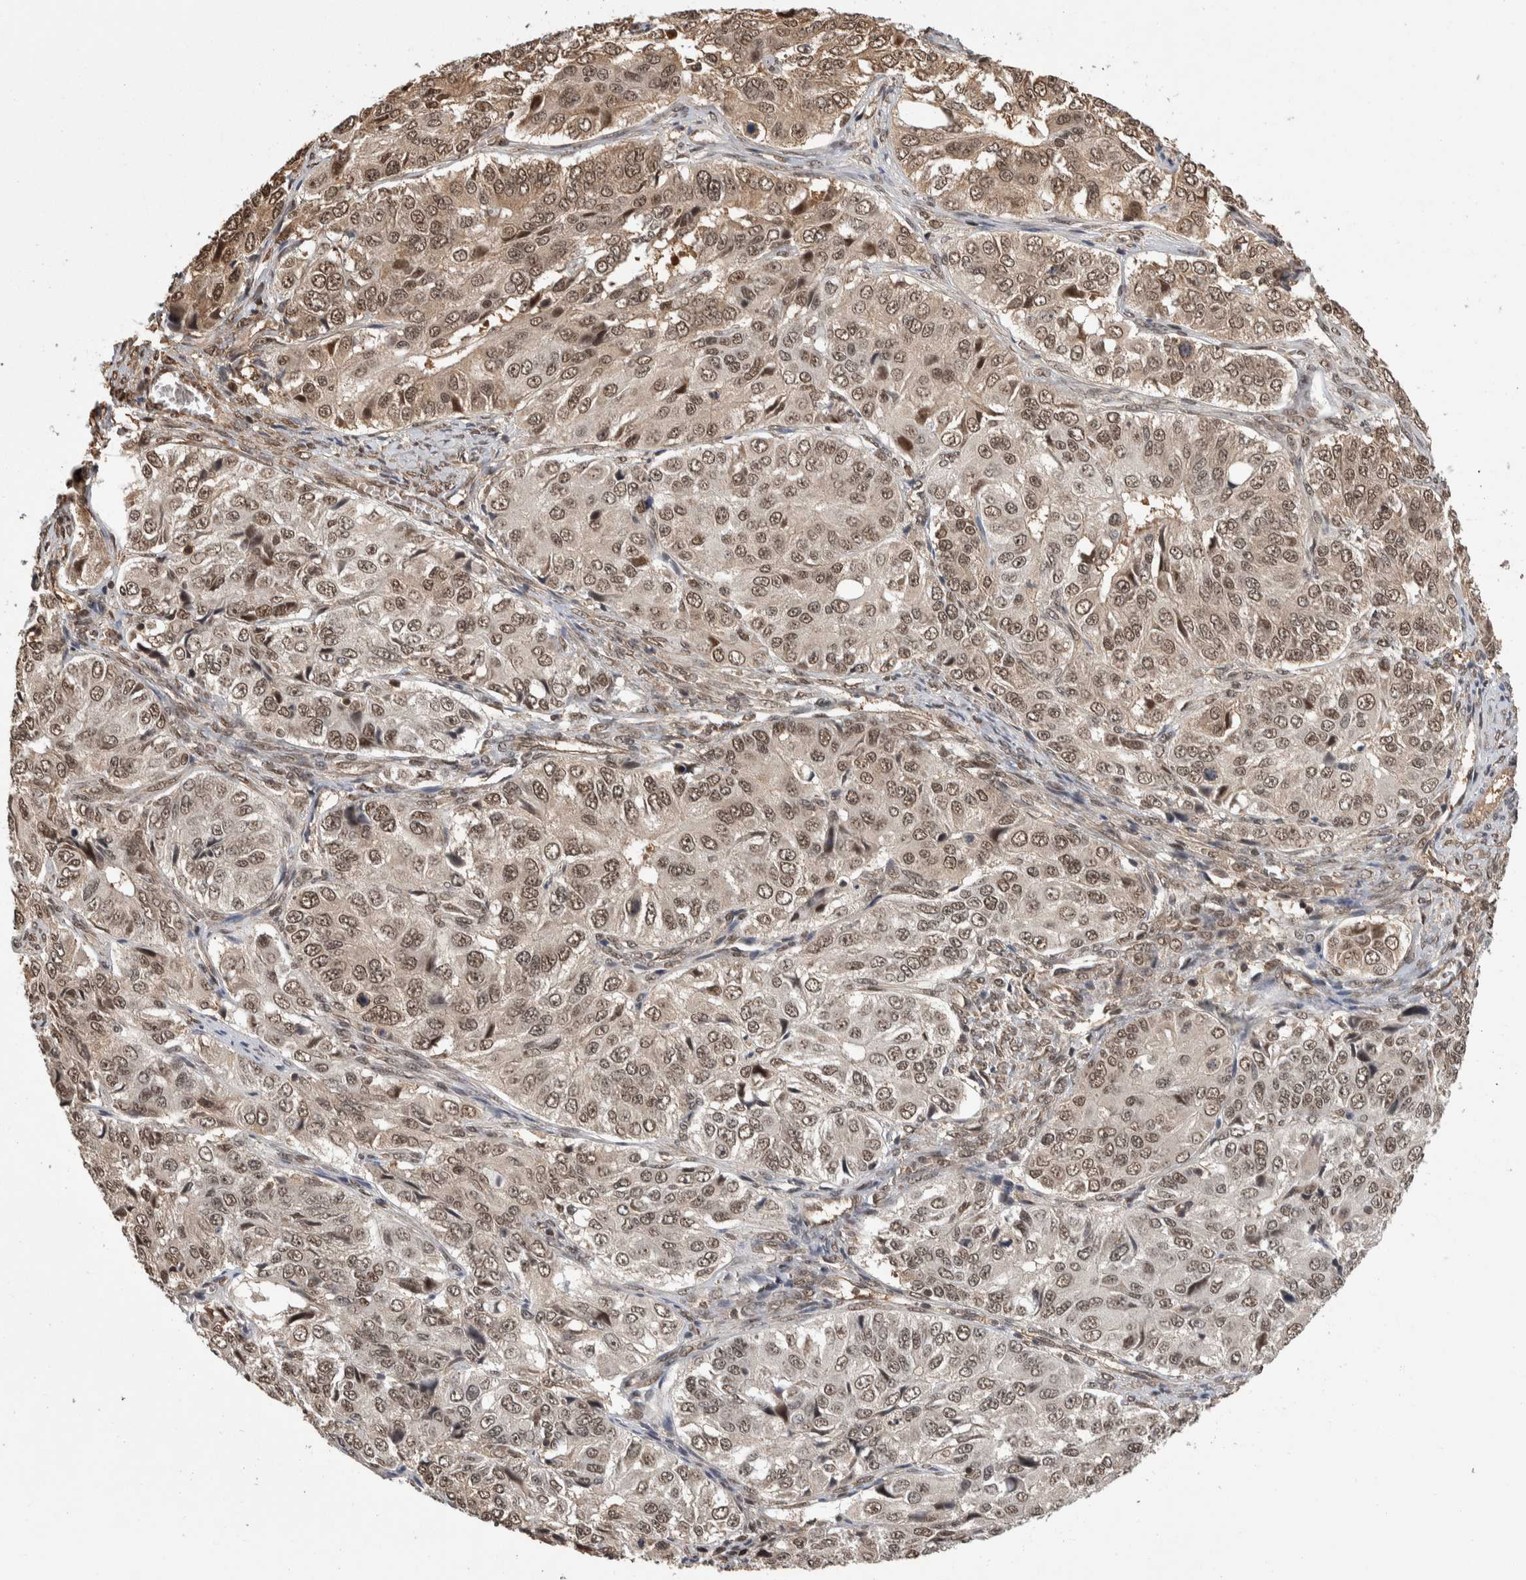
{"staining": {"intensity": "moderate", "quantity": ">75%", "location": "nuclear"}, "tissue": "ovarian cancer", "cell_type": "Tumor cells", "image_type": "cancer", "snomed": [{"axis": "morphology", "description": "Carcinoma, endometroid"}, {"axis": "topography", "description": "Ovary"}], "caption": "Endometroid carcinoma (ovarian) was stained to show a protein in brown. There is medium levels of moderate nuclear positivity in approximately >75% of tumor cells. The staining was performed using DAB (3,3'-diaminobenzidine) to visualize the protein expression in brown, while the nuclei were stained in blue with hematoxylin (Magnification: 20x).", "gene": "ZNF592", "patient": {"sex": "female", "age": 51}}